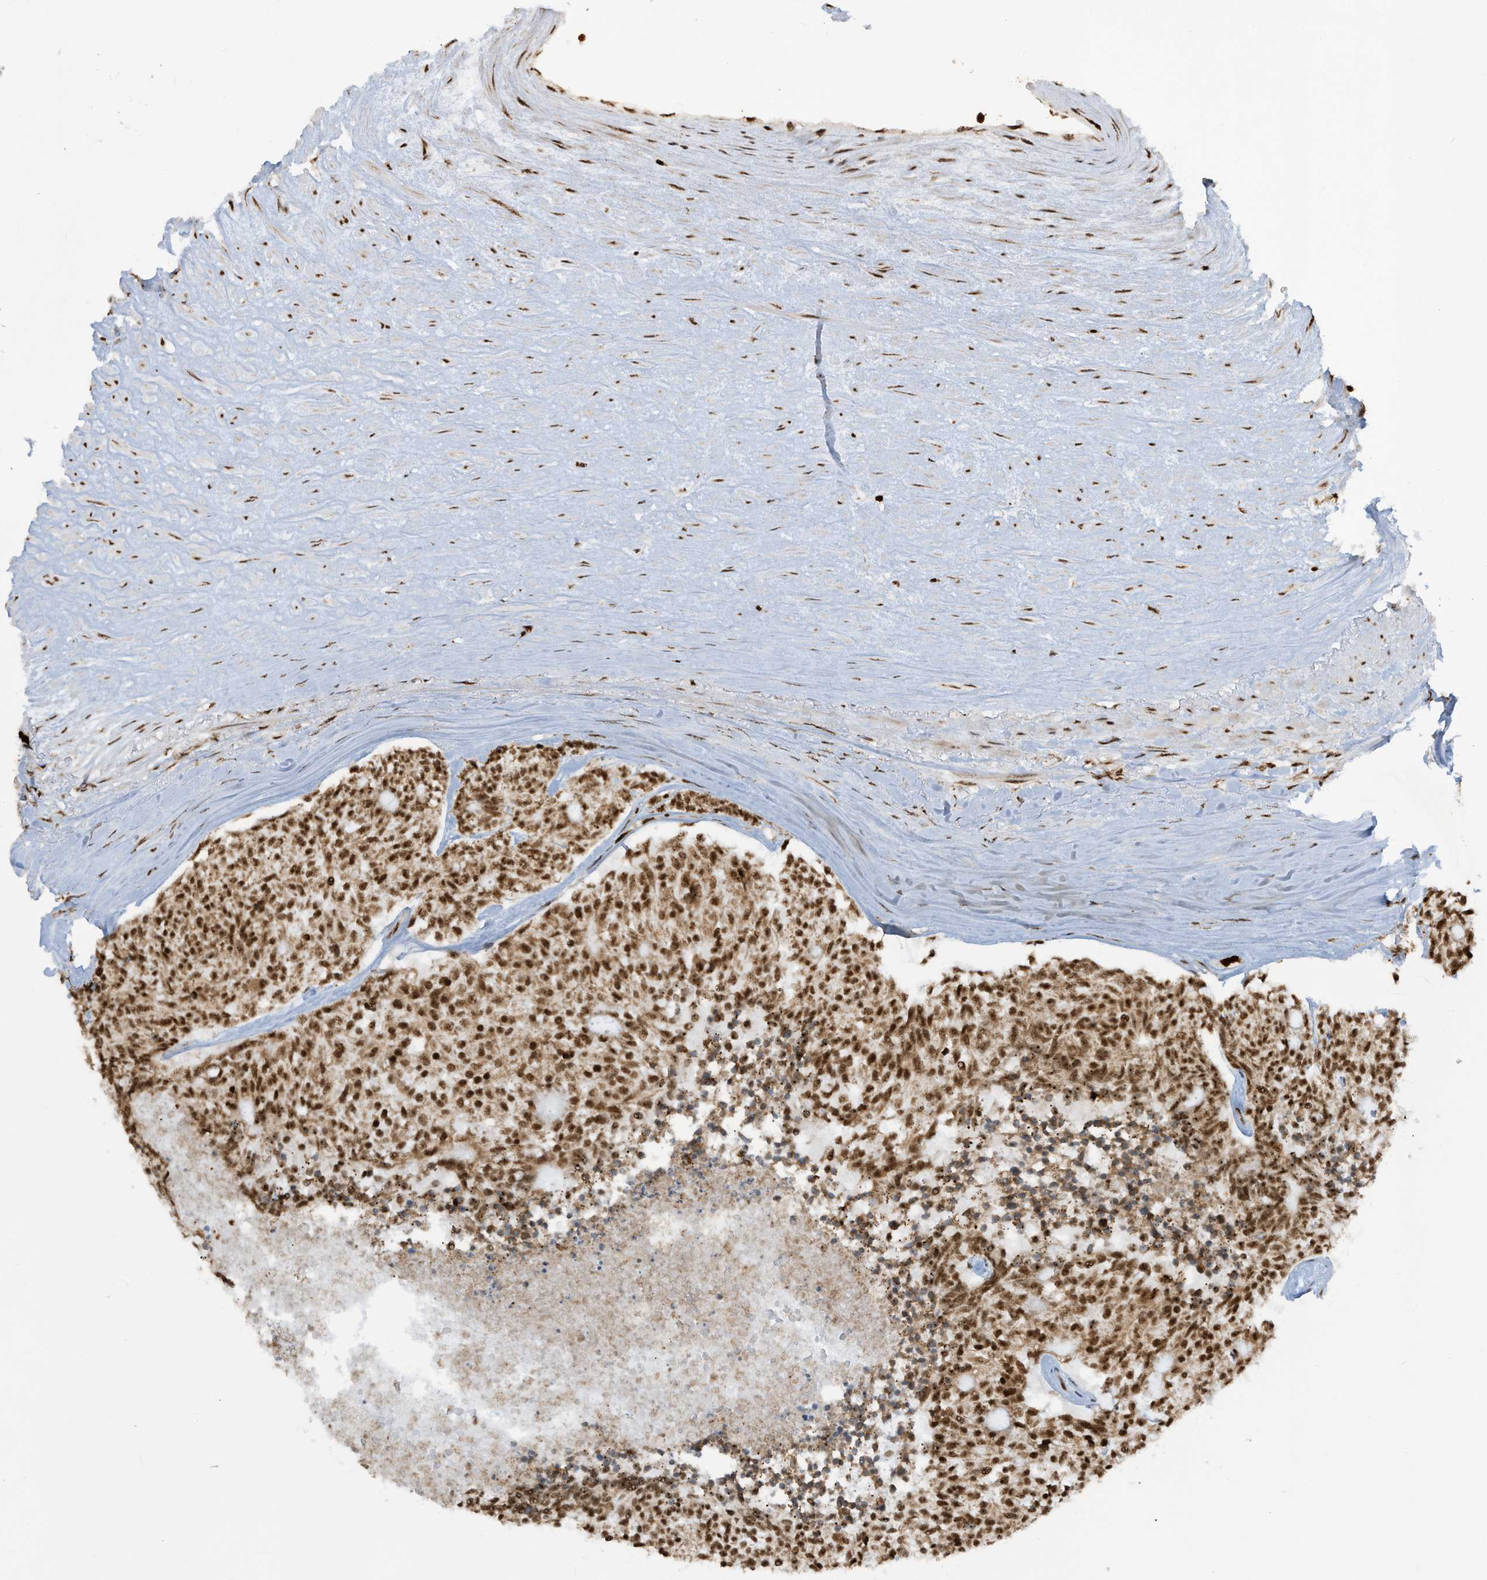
{"staining": {"intensity": "strong", "quantity": ">75%", "location": "cytoplasmic/membranous,nuclear"}, "tissue": "carcinoid", "cell_type": "Tumor cells", "image_type": "cancer", "snomed": [{"axis": "morphology", "description": "Carcinoid, malignant, NOS"}, {"axis": "topography", "description": "Pancreas"}], "caption": "This image shows immunohistochemistry staining of human malignant carcinoid, with high strong cytoplasmic/membranous and nuclear expression in about >75% of tumor cells.", "gene": "LBH", "patient": {"sex": "female", "age": 54}}